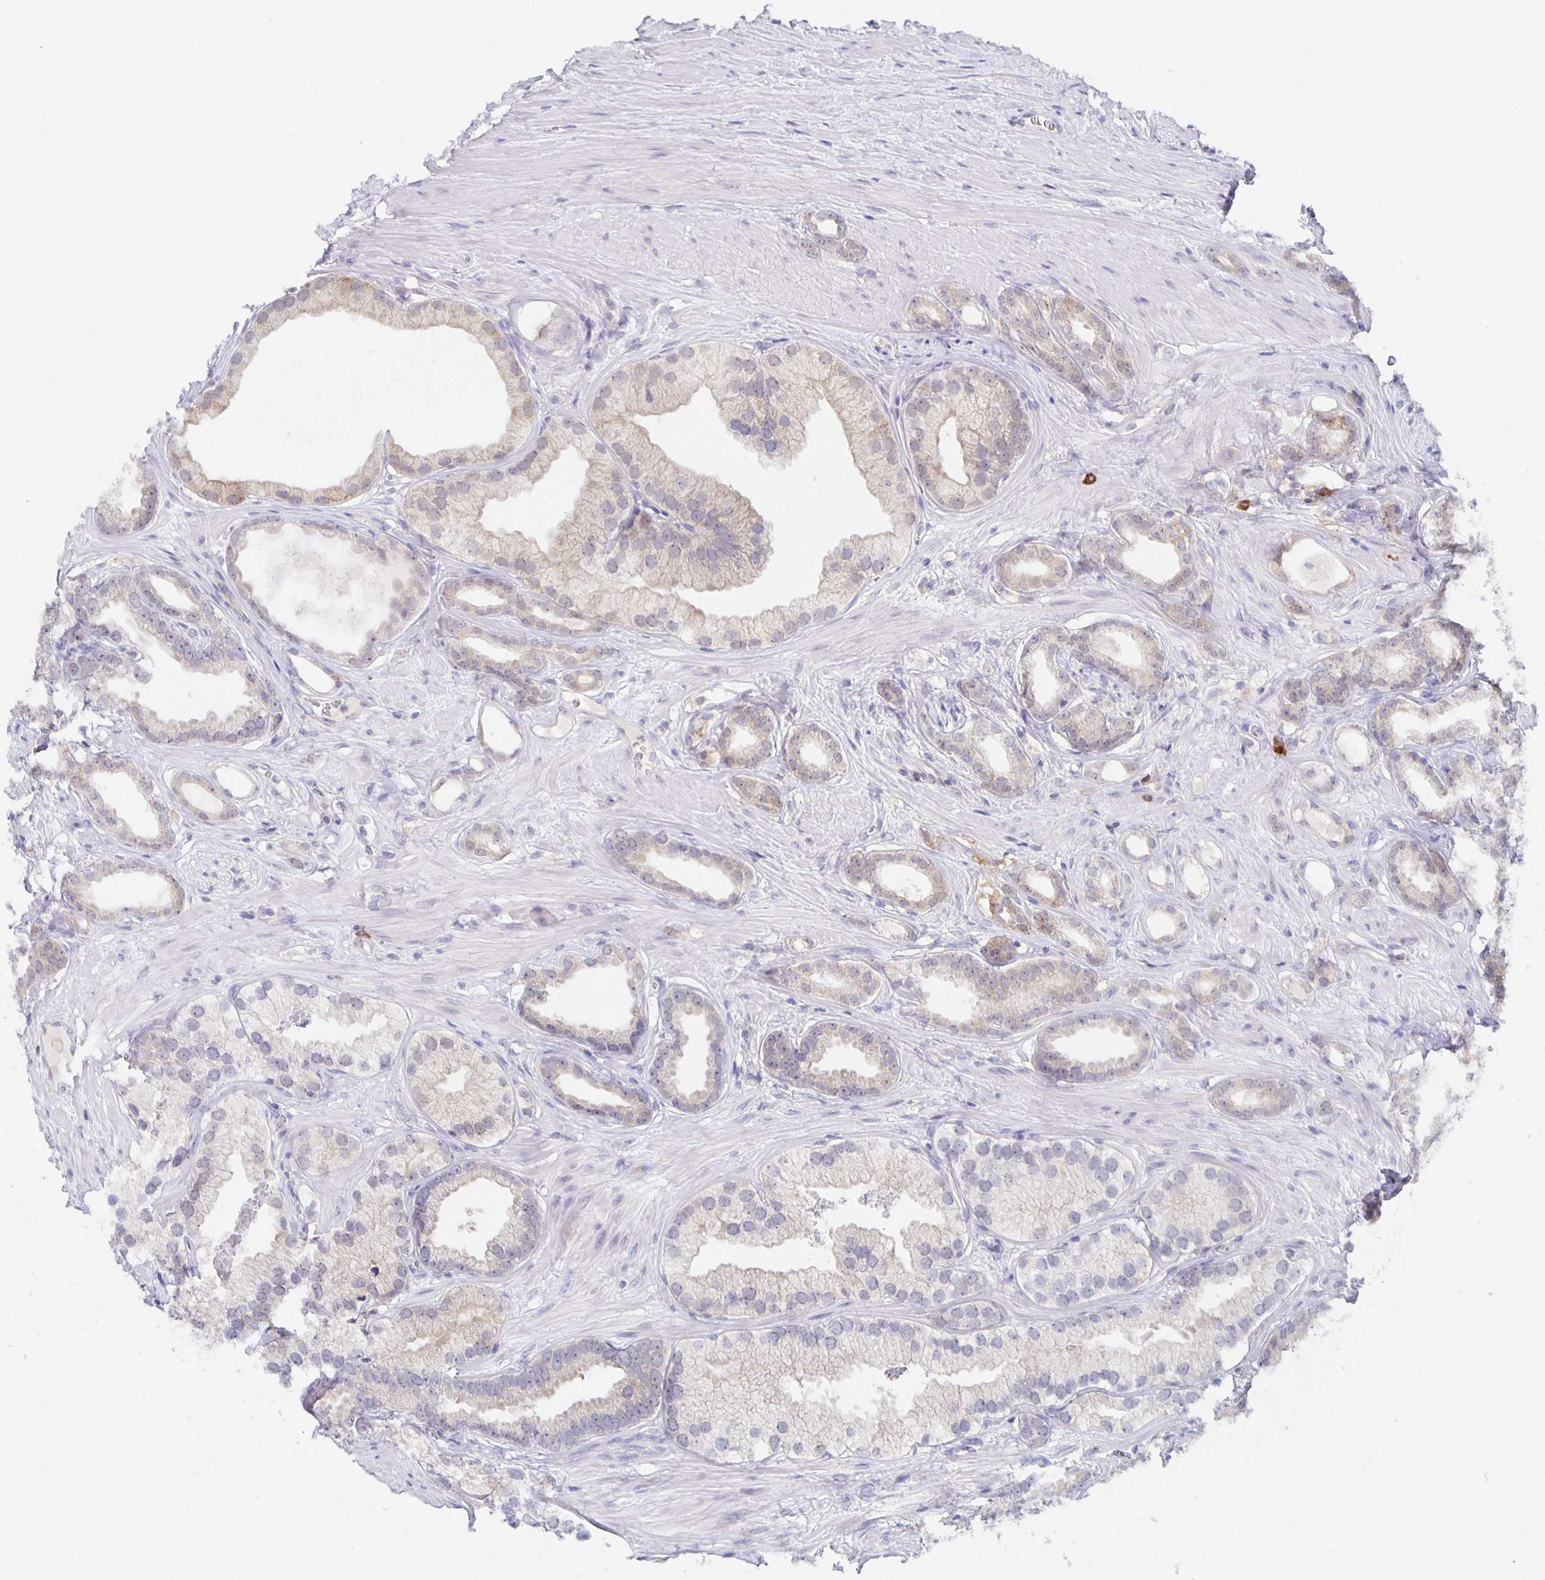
{"staining": {"intensity": "weak", "quantity": "25%-75%", "location": "cytoplasmic/membranous"}, "tissue": "prostate cancer", "cell_type": "Tumor cells", "image_type": "cancer", "snomed": [{"axis": "morphology", "description": "Adenocarcinoma, Low grade"}, {"axis": "topography", "description": "Prostate"}], "caption": "Immunohistochemical staining of prostate cancer (low-grade adenocarcinoma) shows low levels of weak cytoplasmic/membranous protein expression in approximately 25%-75% of tumor cells. The staining is performed using DAB (3,3'-diaminobenzidine) brown chromogen to label protein expression. The nuclei are counter-stained blue using hematoxylin.", "gene": "BAD", "patient": {"sex": "male", "age": 65}}